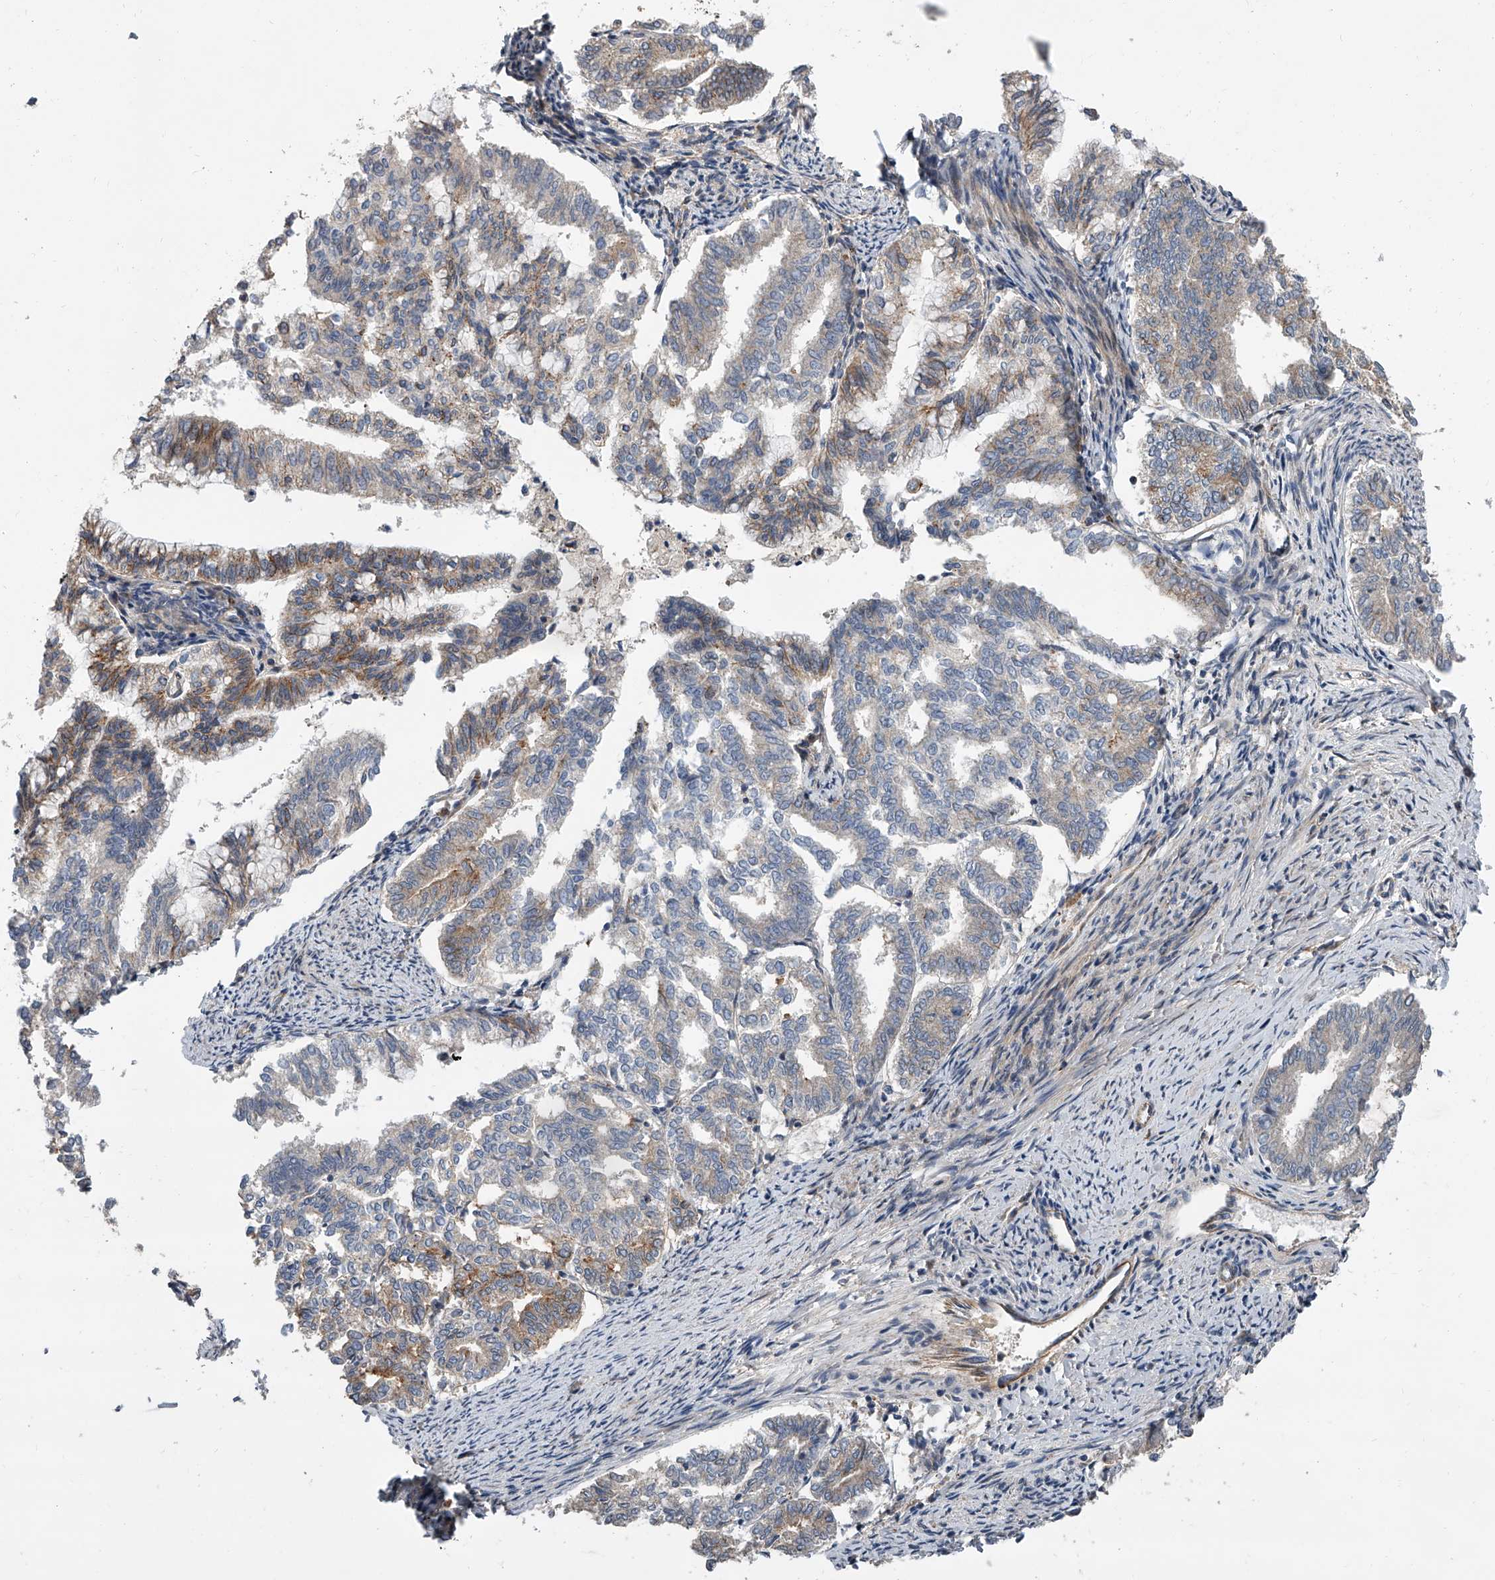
{"staining": {"intensity": "moderate", "quantity": "<25%", "location": "cytoplasmic/membranous"}, "tissue": "endometrial cancer", "cell_type": "Tumor cells", "image_type": "cancer", "snomed": [{"axis": "morphology", "description": "Adenocarcinoma, NOS"}, {"axis": "topography", "description": "Endometrium"}], "caption": "Immunohistochemical staining of human adenocarcinoma (endometrial) shows low levels of moderate cytoplasmic/membranous expression in about <25% of tumor cells. The protein of interest is shown in brown color, while the nuclei are stained blue.", "gene": "USP47", "patient": {"sex": "female", "age": 79}}